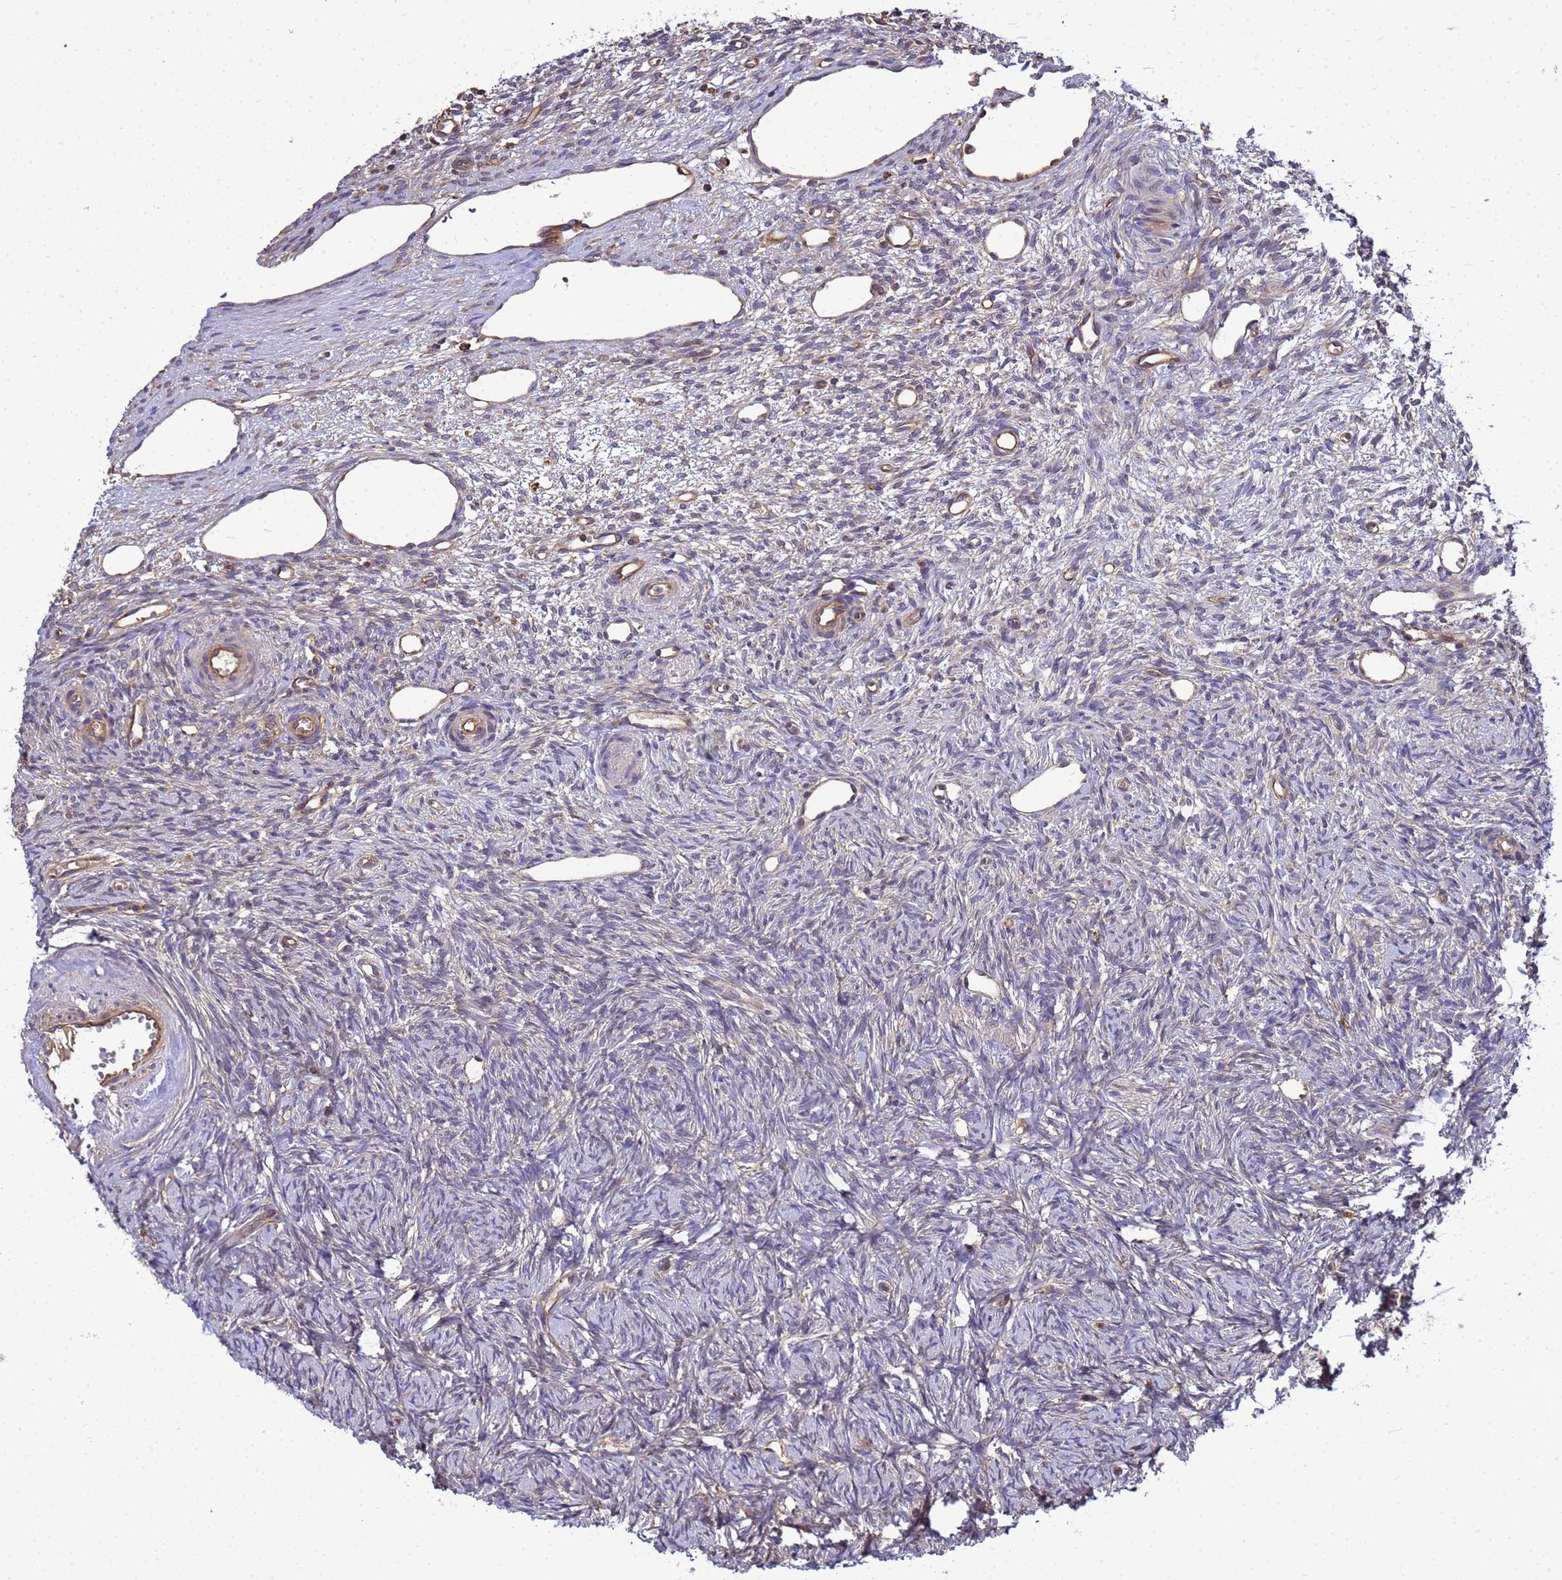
{"staining": {"intensity": "weak", "quantity": "<25%", "location": "cytoplasmic/membranous"}, "tissue": "ovary", "cell_type": "Ovarian stroma cells", "image_type": "normal", "snomed": [{"axis": "morphology", "description": "Normal tissue, NOS"}, {"axis": "topography", "description": "Ovary"}], "caption": "Immunohistochemical staining of benign human ovary displays no significant positivity in ovarian stroma cells.", "gene": "BECN1", "patient": {"sex": "female", "age": 51}}